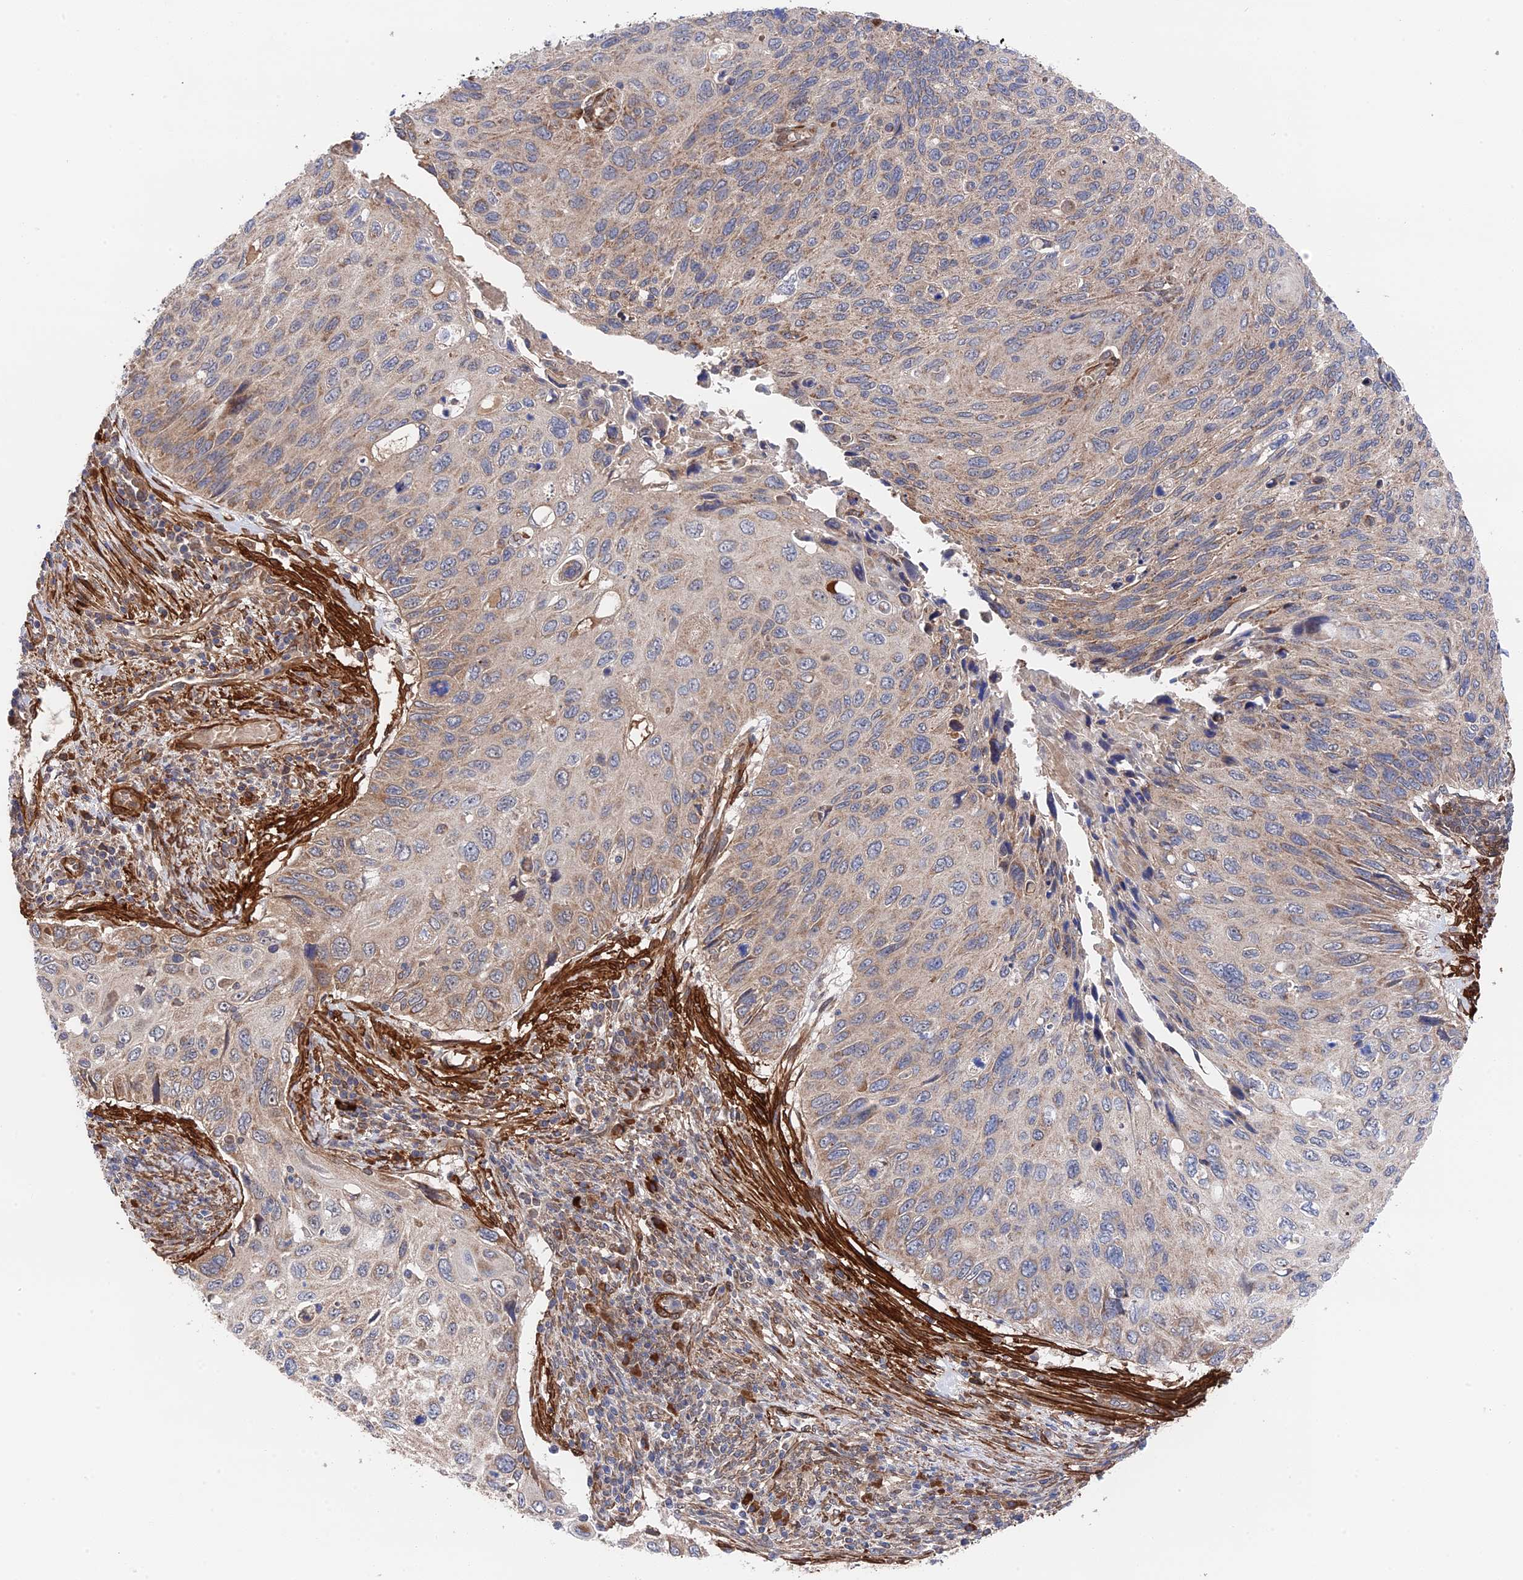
{"staining": {"intensity": "moderate", "quantity": "25%-75%", "location": "cytoplasmic/membranous"}, "tissue": "cervical cancer", "cell_type": "Tumor cells", "image_type": "cancer", "snomed": [{"axis": "morphology", "description": "Squamous cell carcinoma, NOS"}, {"axis": "topography", "description": "Cervix"}], "caption": "An immunohistochemistry micrograph of tumor tissue is shown. Protein staining in brown highlights moderate cytoplasmic/membranous positivity in cervical cancer within tumor cells.", "gene": "ZNF320", "patient": {"sex": "female", "age": 70}}